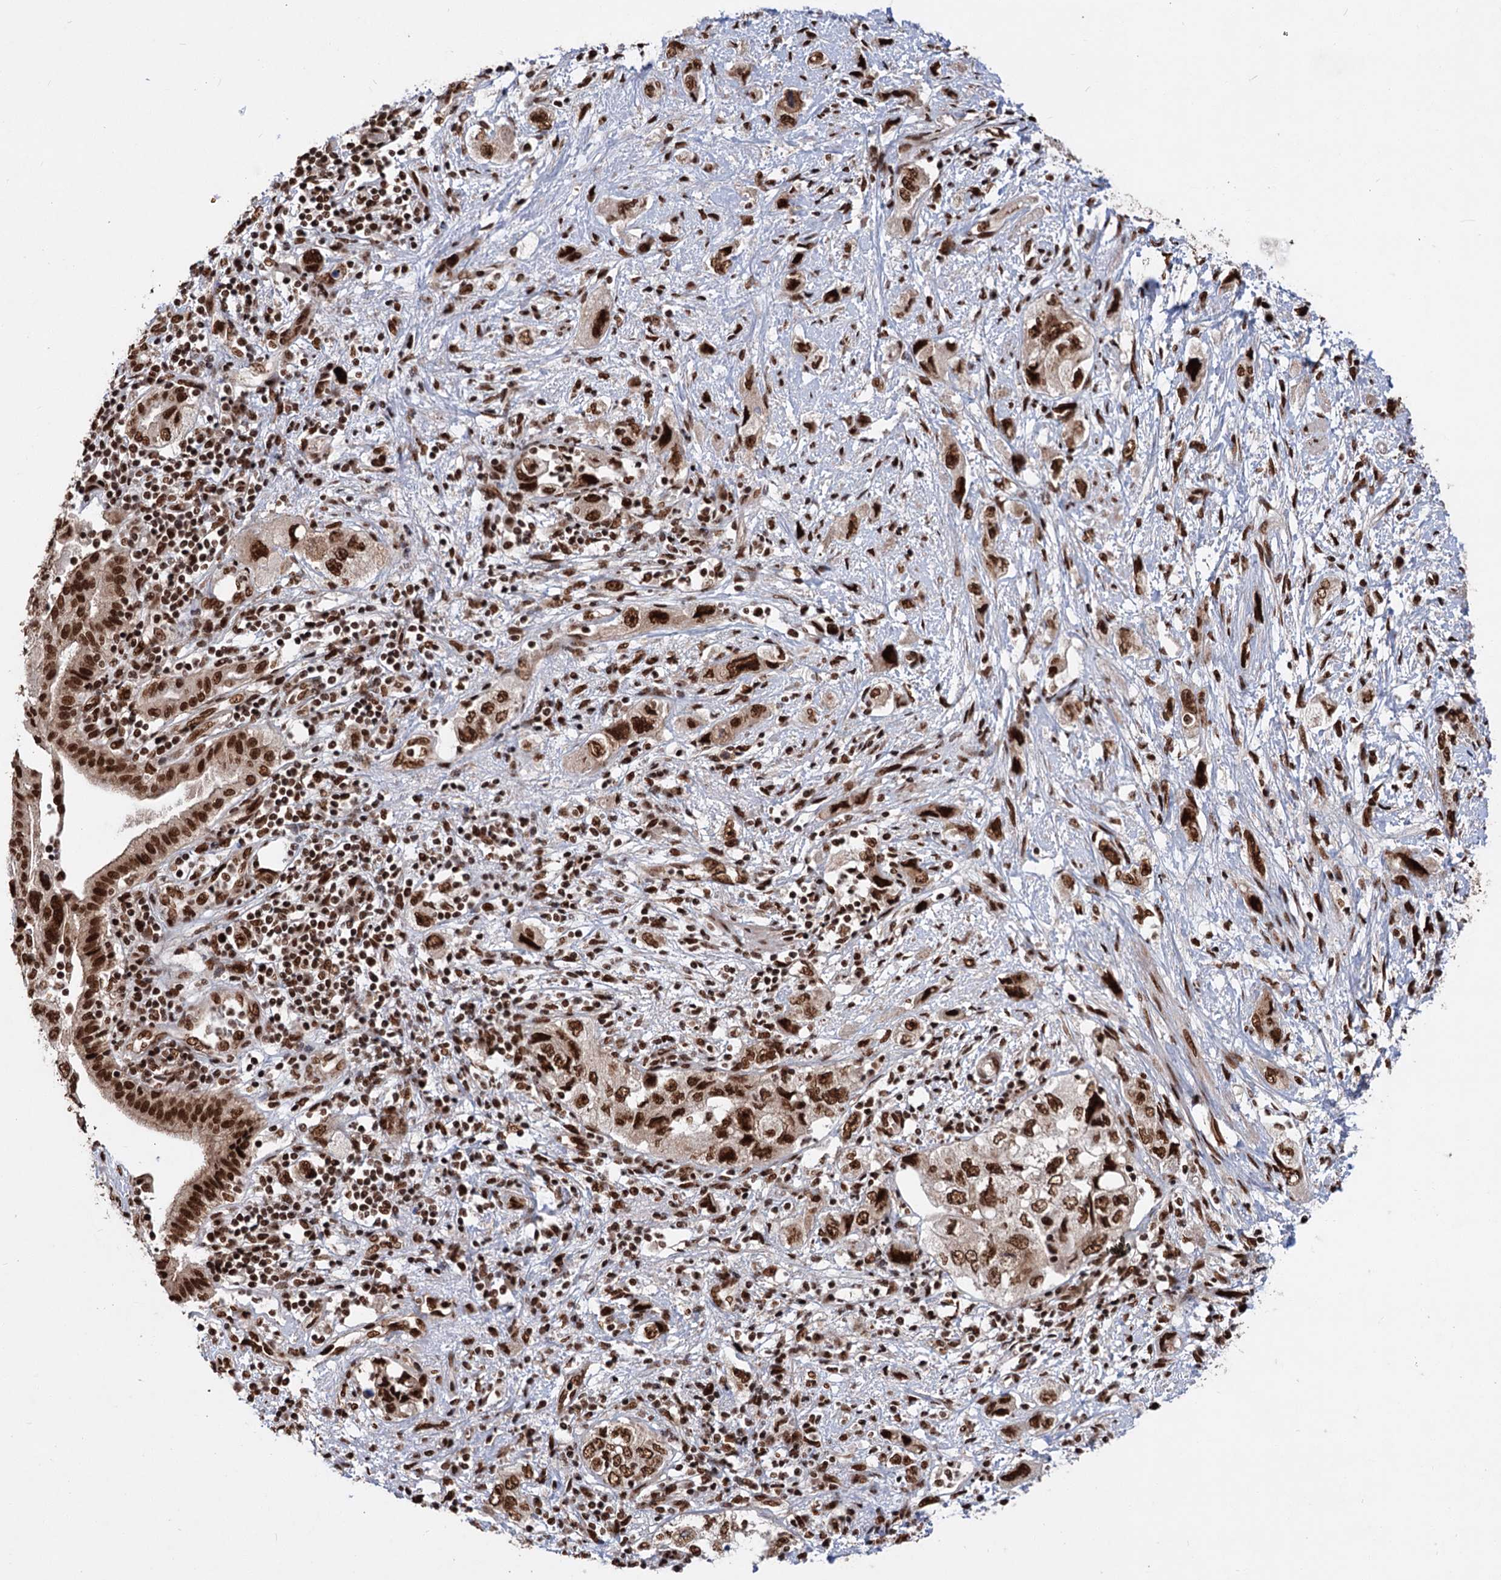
{"staining": {"intensity": "strong", "quantity": ">75%", "location": "nuclear"}, "tissue": "pancreatic cancer", "cell_type": "Tumor cells", "image_type": "cancer", "snomed": [{"axis": "morphology", "description": "Adenocarcinoma, NOS"}, {"axis": "topography", "description": "Pancreas"}], "caption": "A brown stain labels strong nuclear staining of a protein in human pancreatic cancer tumor cells. (DAB (3,3'-diaminobenzidine) IHC with brightfield microscopy, high magnification).", "gene": "MAML1", "patient": {"sex": "female", "age": 73}}